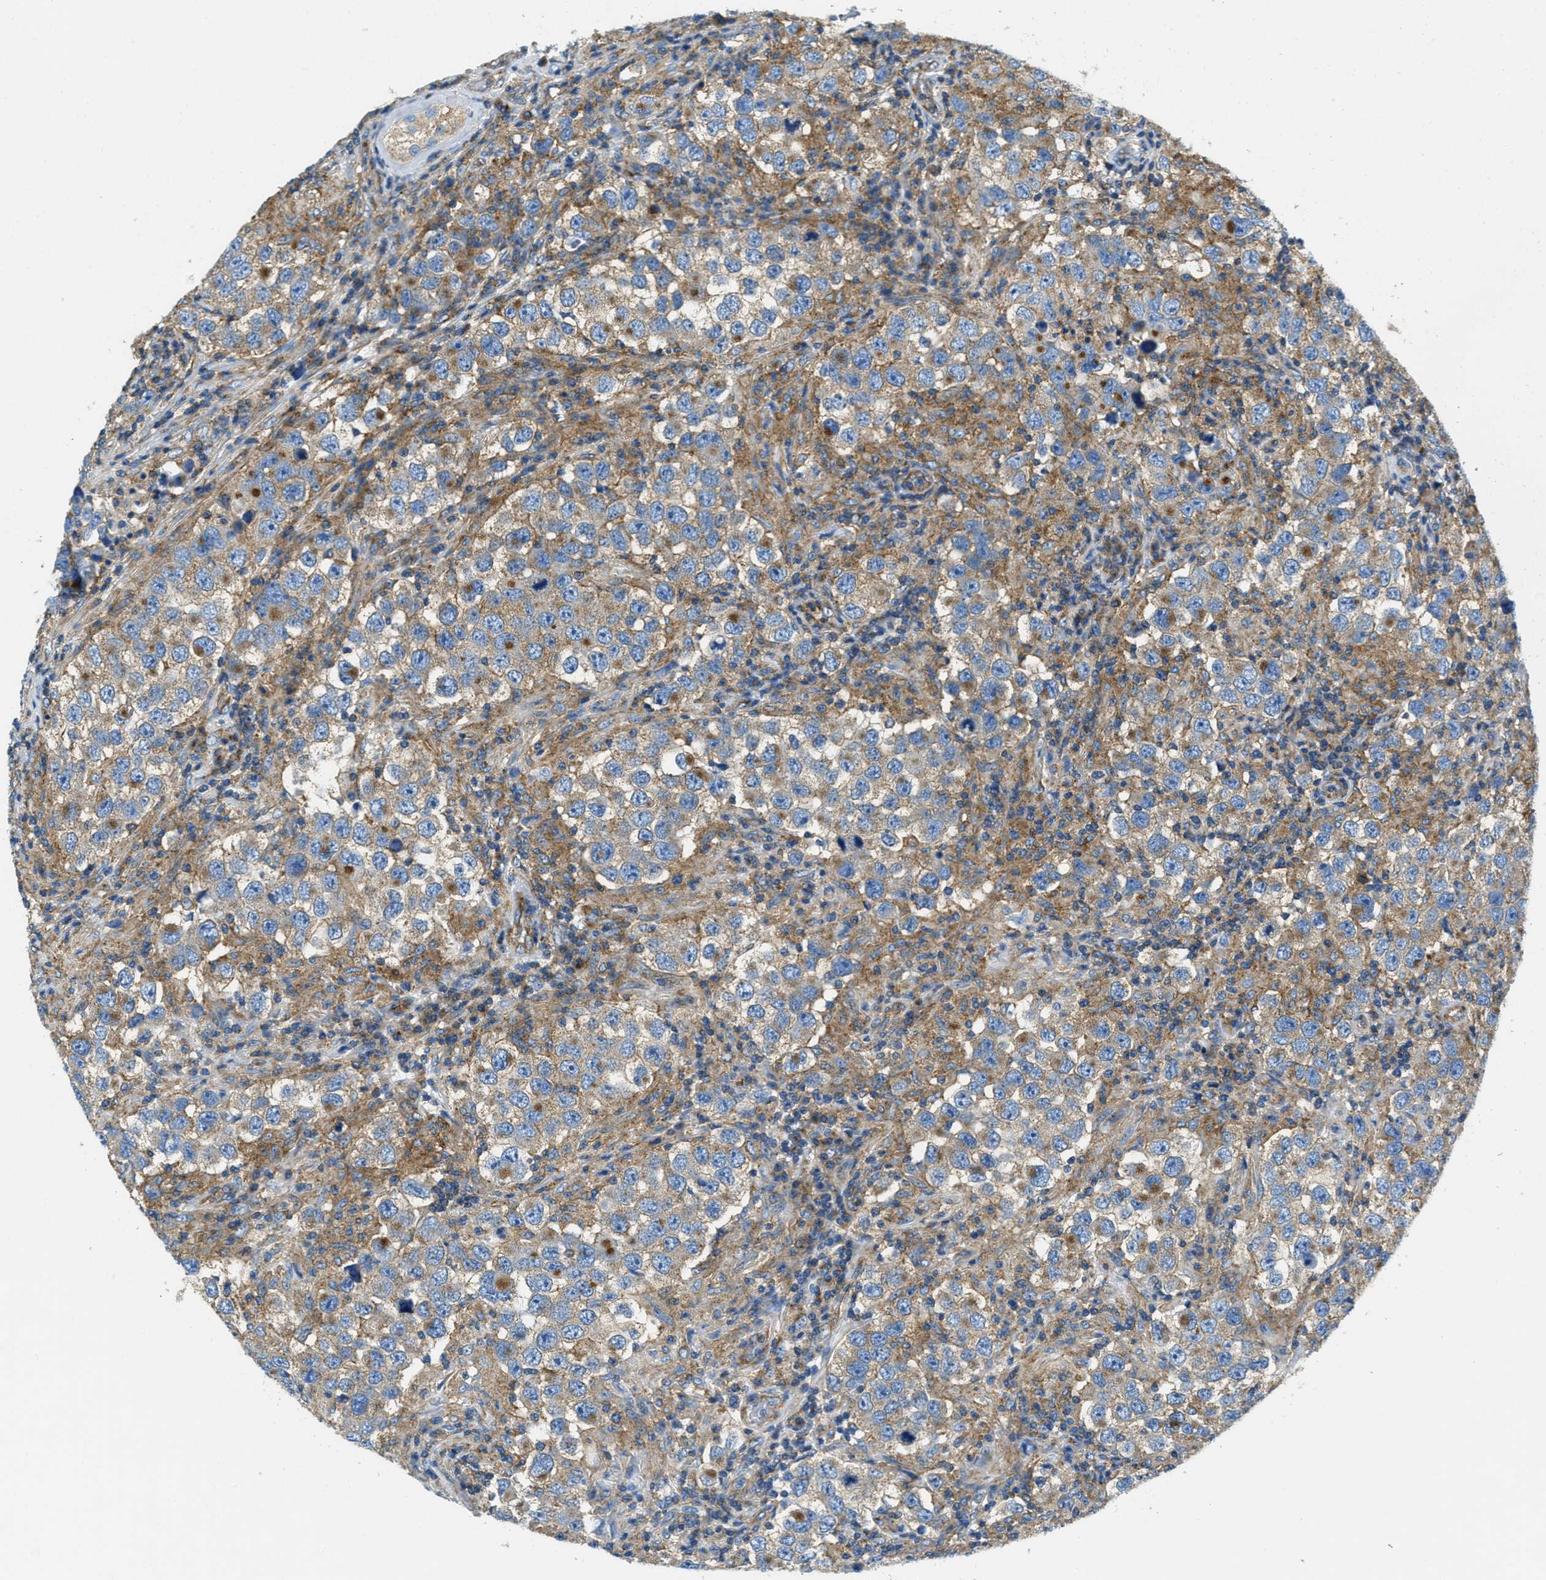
{"staining": {"intensity": "moderate", "quantity": ">75%", "location": "cytoplasmic/membranous"}, "tissue": "testis cancer", "cell_type": "Tumor cells", "image_type": "cancer", "snomed": [{"axis": "morphology", "description": "Carcinoma, Embryonal, NOS"}, {"axis": "topography", "description": "Testis"}], "caption": "IHC of testis cancer (embryonal carcinoma) exhibits medium levels of moderate cytoplasmic/membranous staining in about >75% of tumor cells.", "gene": "AP2B1", "patient": {"sex": "male", "age": 21}}